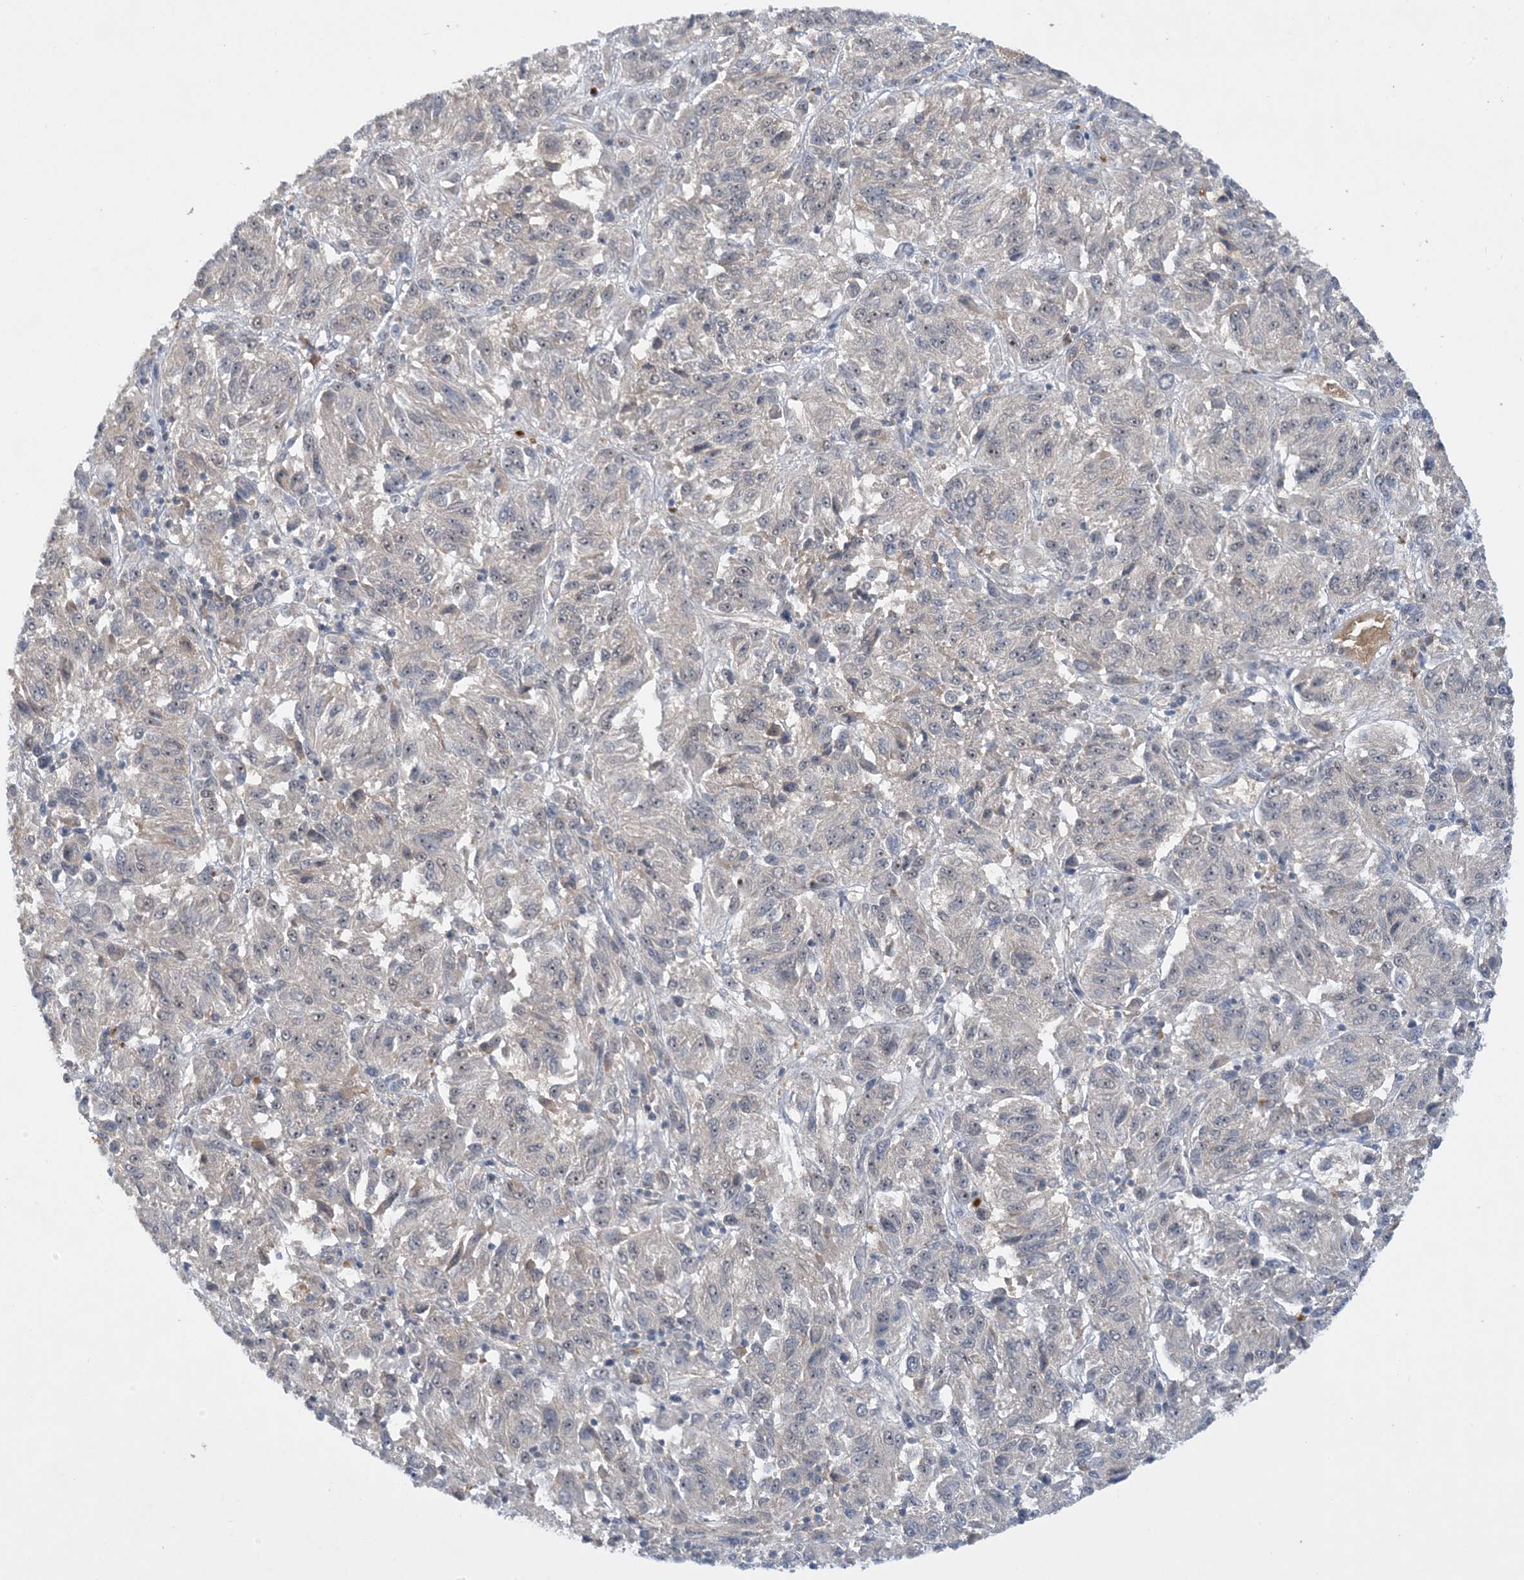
{"staining": {"intensity": "negative", "quantity": "none", "location": "none"}, "tissue": "melanoma", "cell_type": "Tumor cells", "image_type": "cancer", "snomed": [{"axis": "morphology", "description": "Malignant melanoma, Metastatic site"}, {"axis": "topography", "description": "Lung"}], "caption": "Malignant melanoma (metastatic site) was stained to show a protein in brown. There is no significant expression in tumor cells. The staining was performed using DAB (3,3'-diaminobenzidine) to visualize the protein expression in brown, while the nuclei were stained in blue with hematoxylin (Magnification: 20x).", "gene": "UBE2E1", "patient": {"sex": "male", "age": 64}}